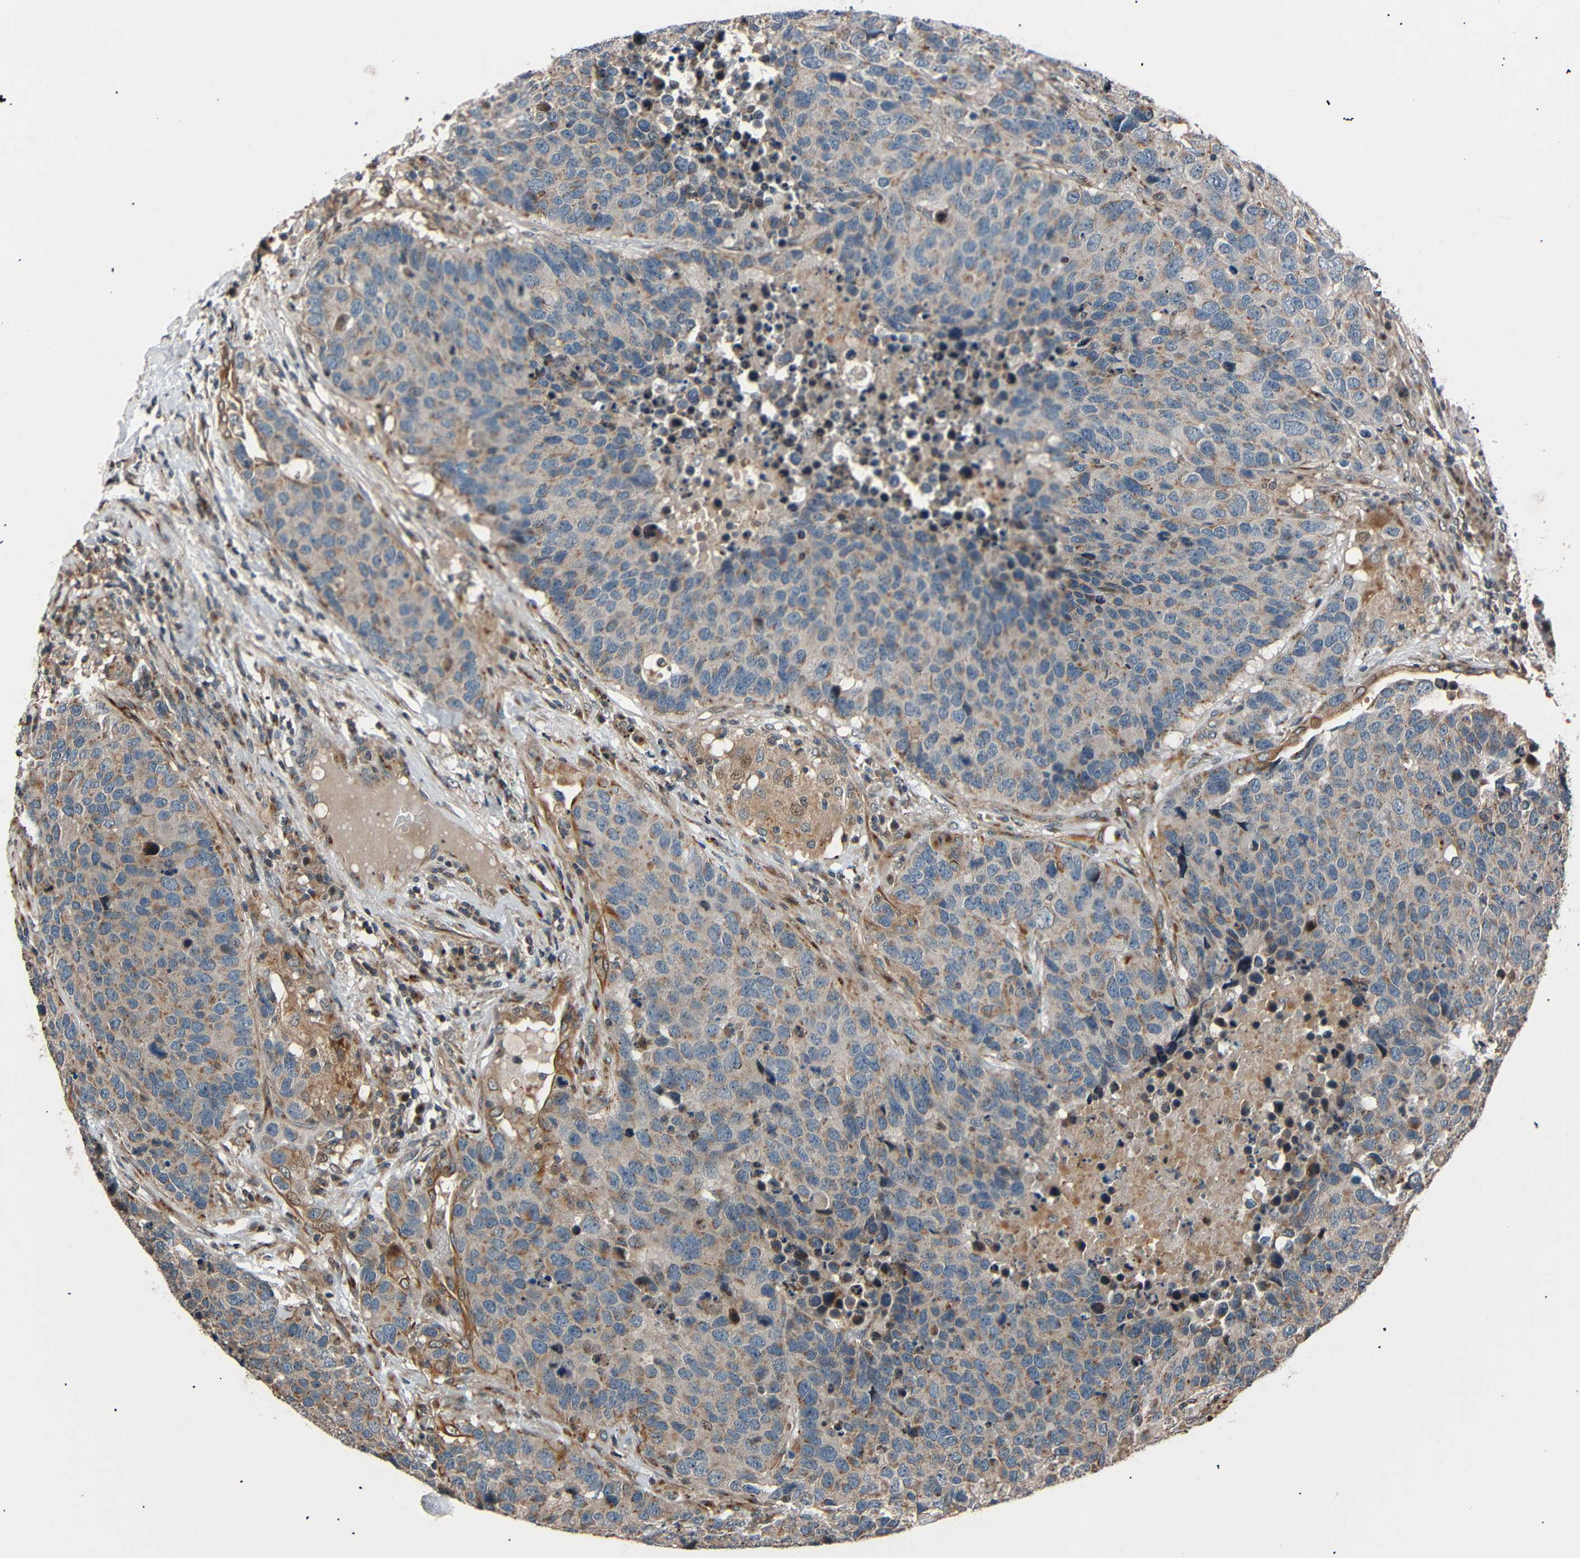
{"staining": {"intensity": "weak", "quantity": "25%-75%", "location": "cytoplasmic/membranous"}, "tissue": "carcinoid", "cell_type": "Tumor cells", "image_type": "cancer", "snomed": [{"axis": "morphology", "description": "Carcinoid, malignant, NOS"}, {"axis": "topography", "description": "Lung"}], "caption": "Carcinoid stained with a brown dye reveals weak cytoplasmic/membranous positive expression in approximately 25%-75% of tumor cells.", "gene": "AKAP9", "patient": {"sex": "male", "age": 60}}